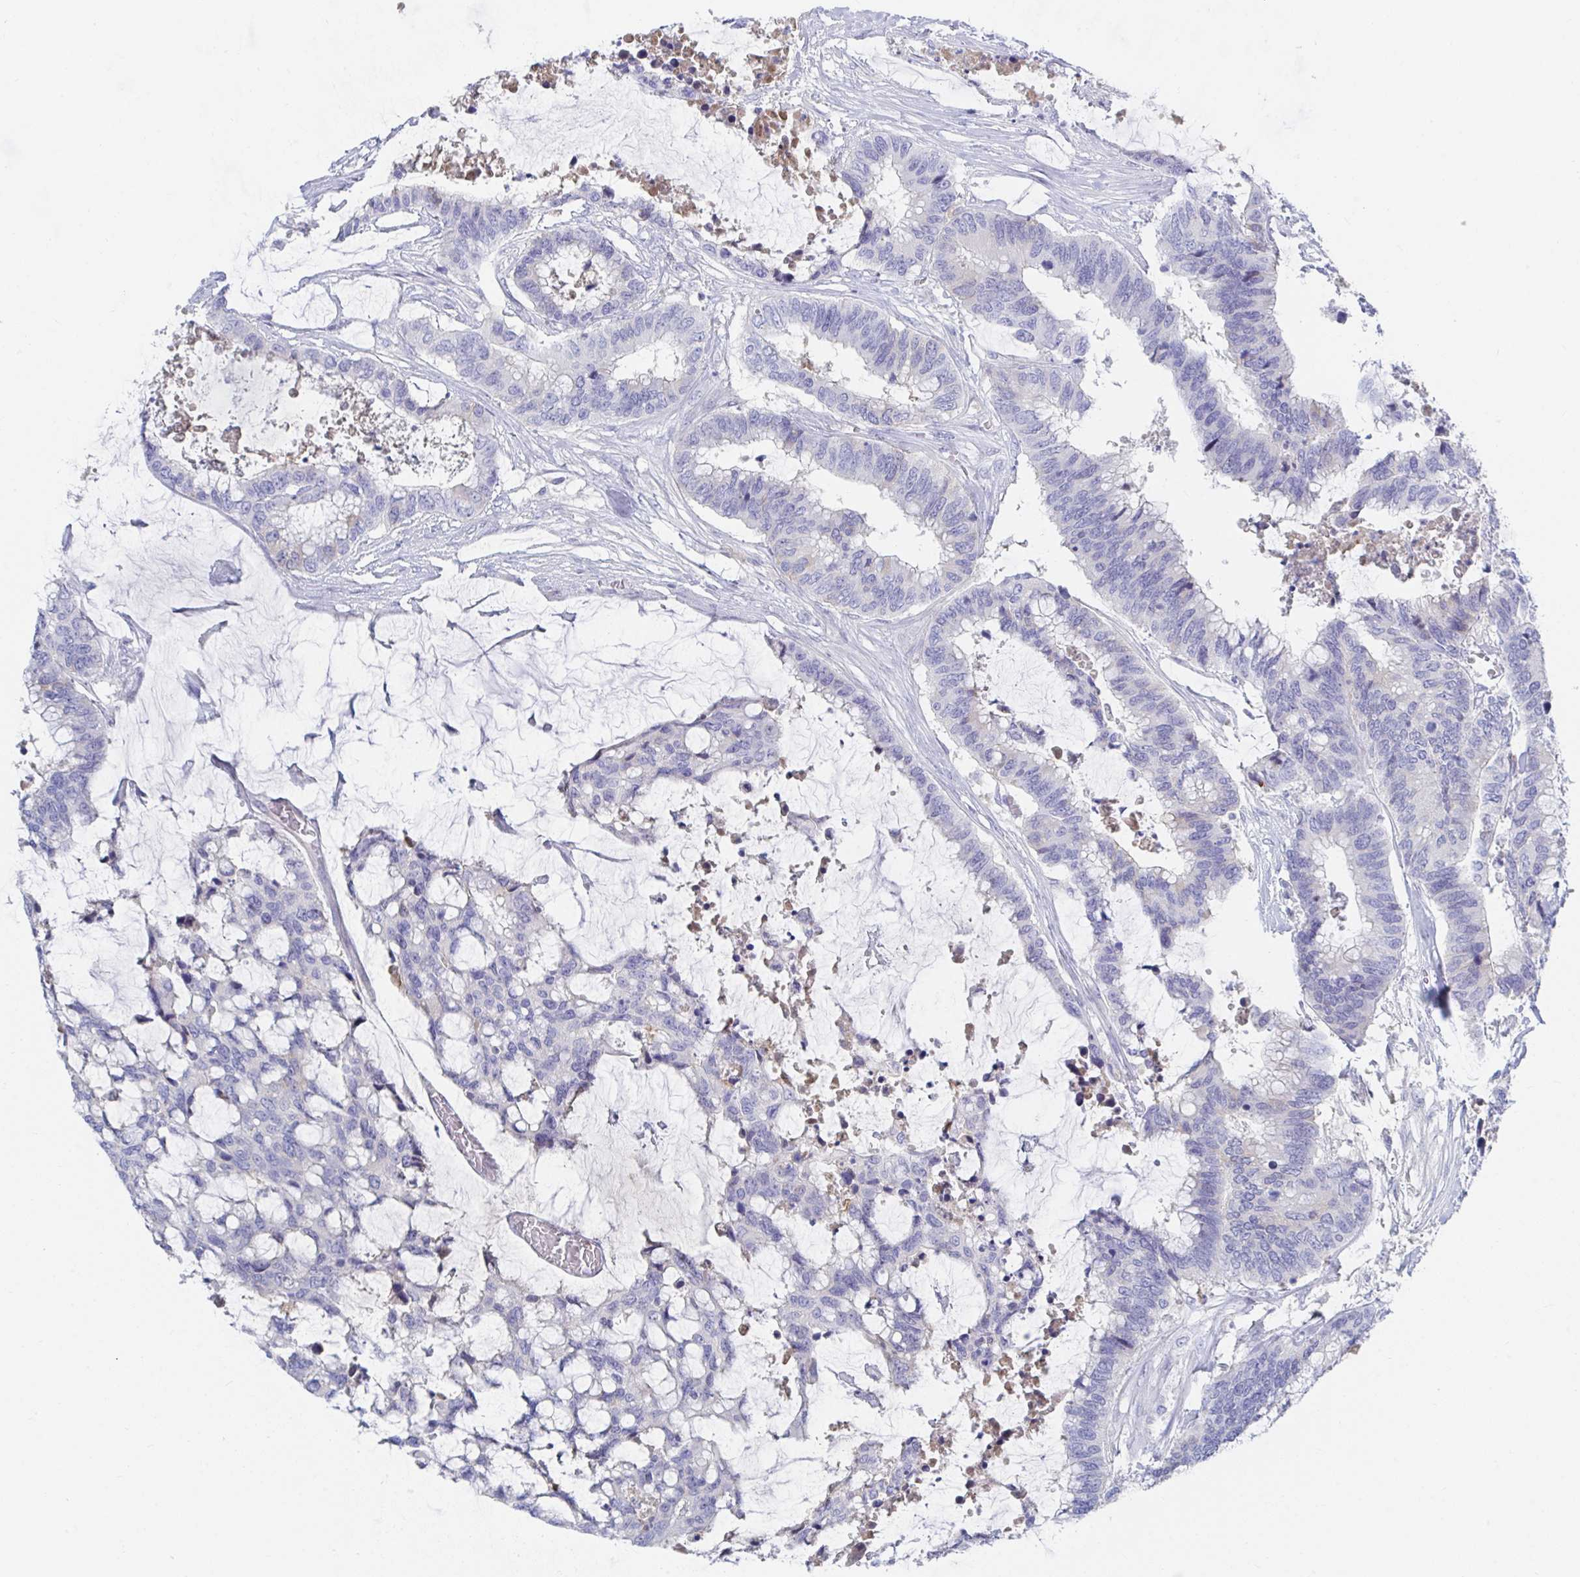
{"staining": {"intensity": "negative", "quantity": "none", "location": "none"}, "tissue": "colorectal cancer", "cell_type": "Tumor cells", "image_type": "cancer", "snomed": [{"axis": "morphology", "description": "Adenocarcinoma, NOS"}, {"axis": "topography", "description": "Rectum"}], "caption": "Photomicrograph shows no significant protein expression in tumor cells of colorectal adenocarcinoma.", "gene": "TNFAIP6", "patient": {"sex": "female", "age": 59}}